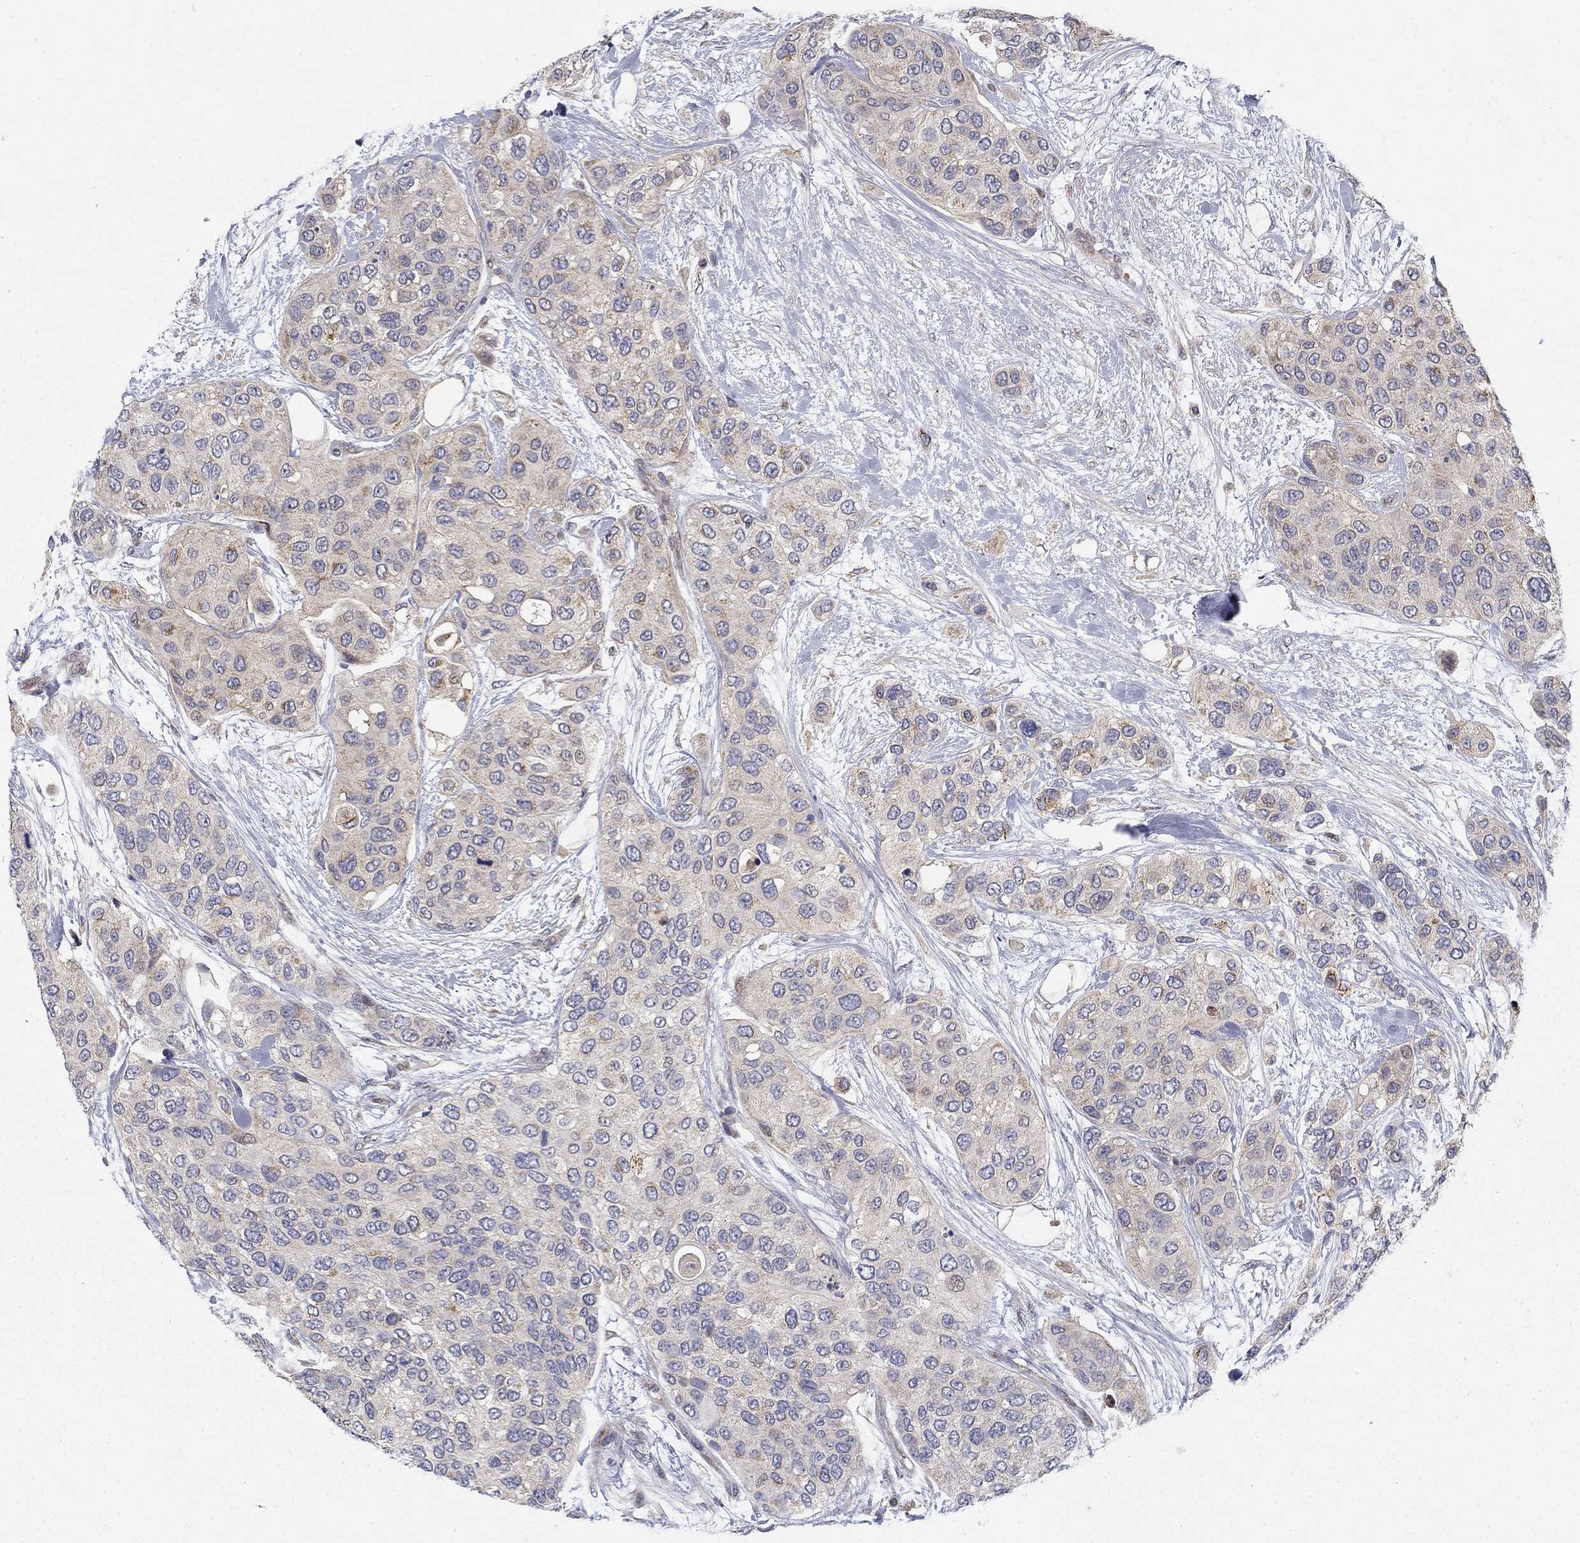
{"staining": {"intensity": "weak", "quantity": "<25%", "location": "cytoplasmic/membranous"}, "tissue": "urothelial cancer", "cell_type": "Tumor cells", "image_type": "cancer", "snomed": [{"axis": "morphology", "description": "Urothelial carcinoma, High grade"}, {"axis": "topography", "description": "Urinary bladder"}], "caption": "Urothelial cancer stained for a protein using immunohistochemistry exhibits no staining tumor cells.", "gene": "MMAA", "patient": {"sex": "male", "age": 77}}